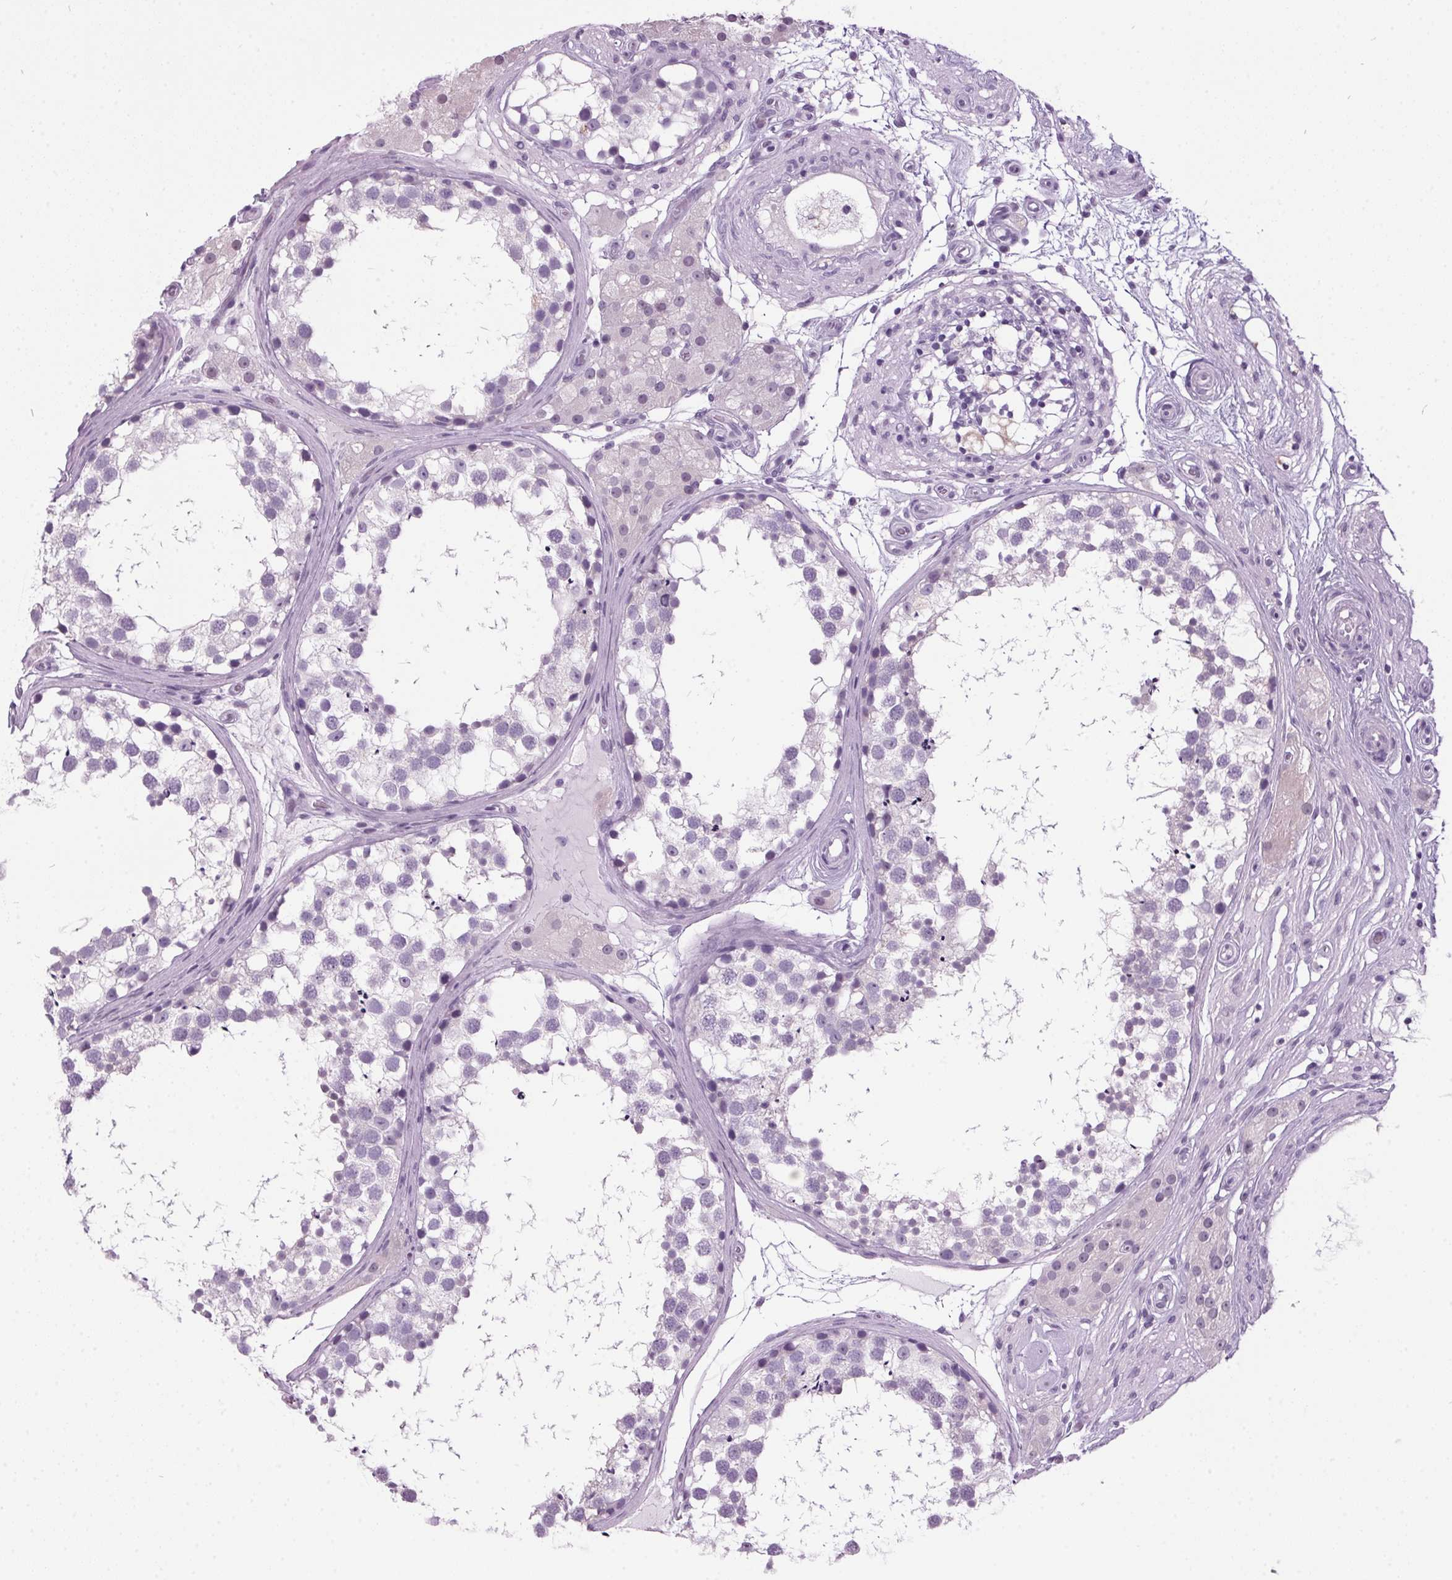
{"staining": {"intensity": "negative", "quantity": "none", "location": "none"}, "tissue": "testis", "cell_type": "Cells in seminiferous ducts", "image_type": "normal", "snomed": [{"axis": "morphology", "description": "Normal tissue, NOS"}, {"axis": "morphology", "description": "Seminoma, NOS"}, {"axis": "topography", "description": "Testis"}], "caption": "There is no significant positivity in cells in seminiferous ducts of testis. (Stains: DAB immunohistochemistry with hematoxylin counter stain, Microscopy: brightfield microscopy at high magnification).", "gene": "ODAD2", "patient": {"sex": "male", "age": 65}}